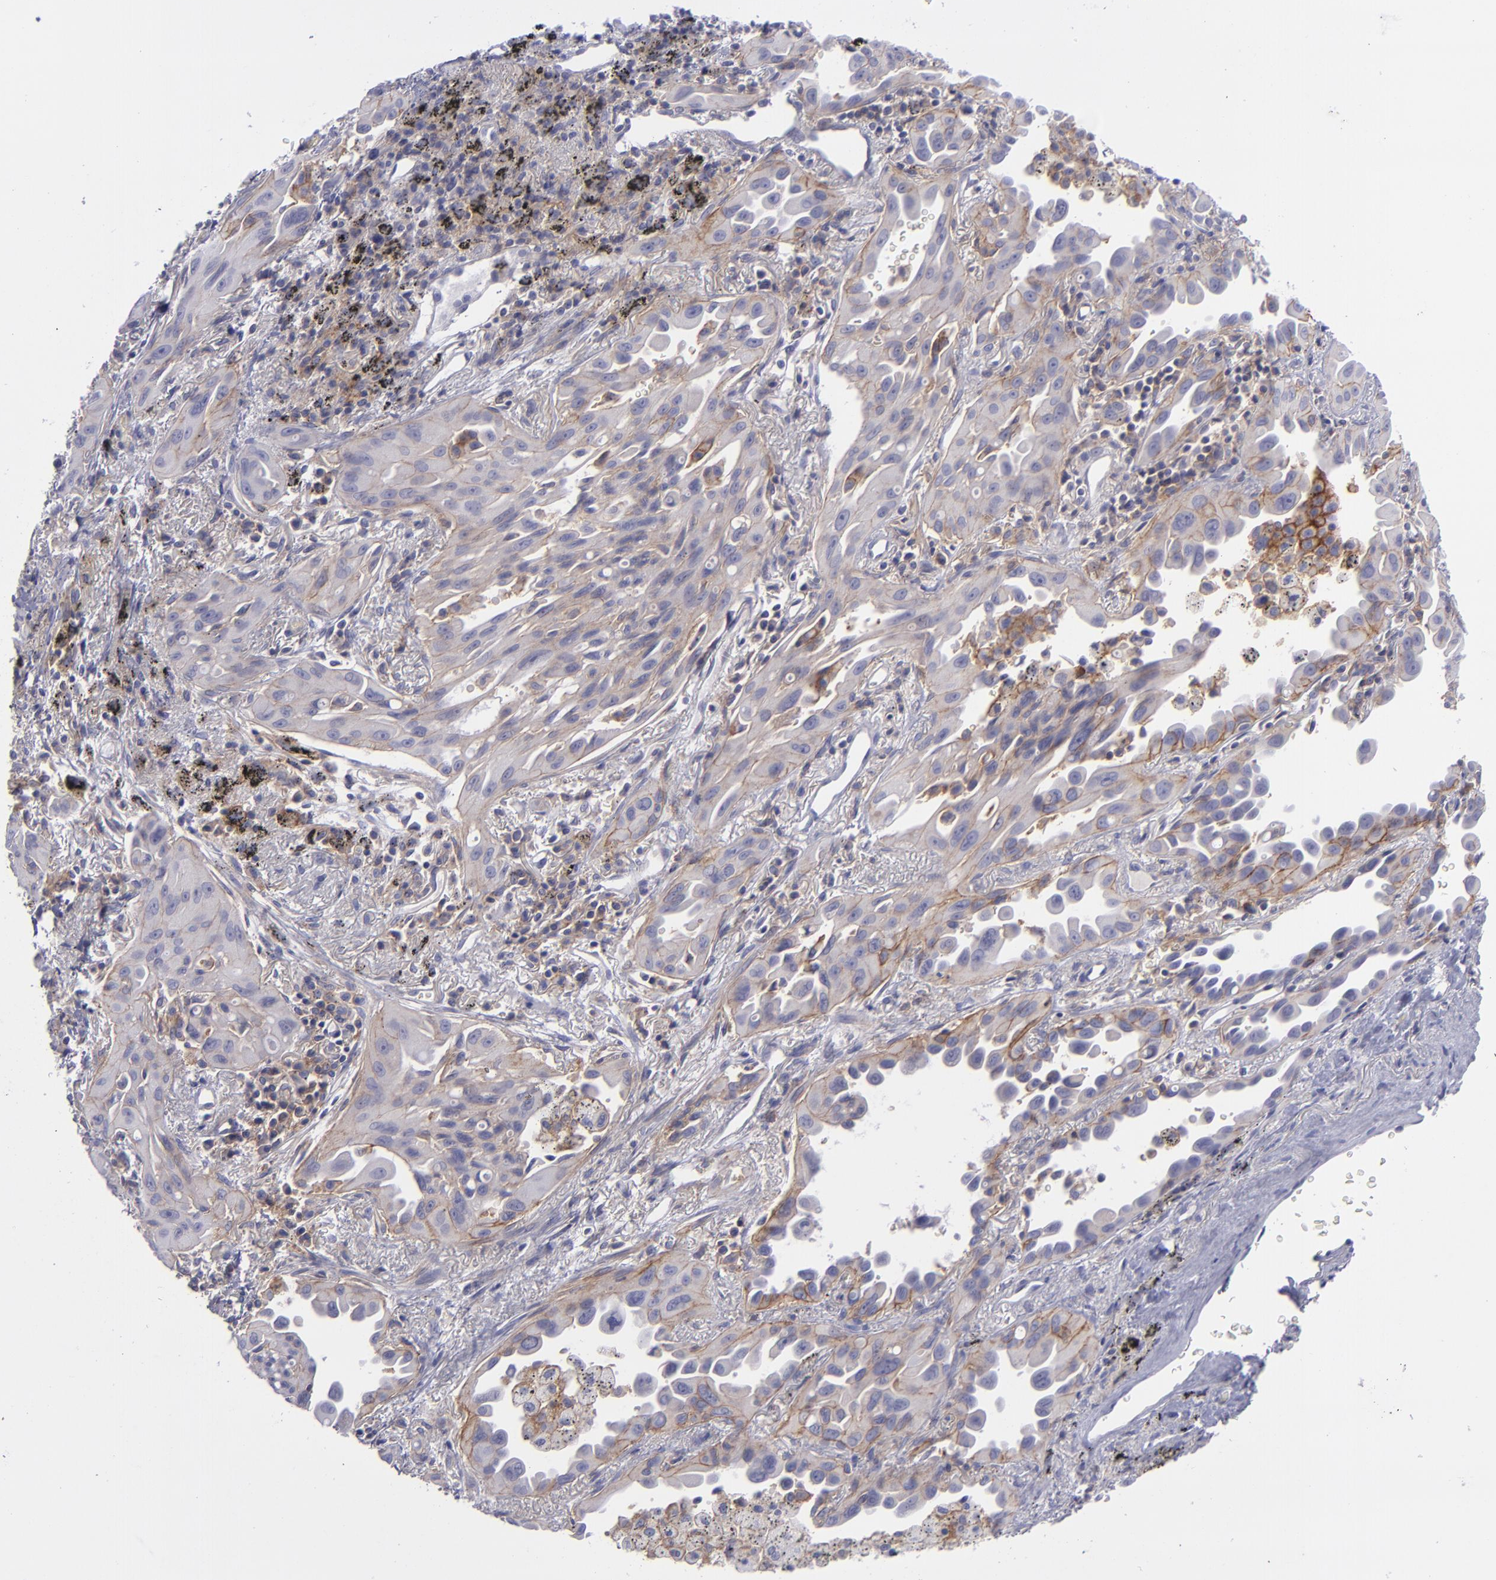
{"staining": {"intensity": "weak", "quantity": "25%-75%", "location": "cytoplasmic/membranous"}, "tissue": "lung cancer", "cell_type": "Tumor cells", "image_type": "cancer", "snomed": [{"axis": "morphology", "description": "Adenocarcinoma, NOS"}, {"axis": "topography", "description": "Lung"}], "caption": "Weak cytoplasmic/membranous positivity is present in about 25%-75% of tumor cells in lung cancer (adenocarcinoma). The staining was performed using DAB (3,3'-diaminobenzidine), with brown indicating positive protein expression. Nuclei are stained blue with hematoxylin.", "gene": "BSG", "patient": {"sex": "male", "age": 68}}